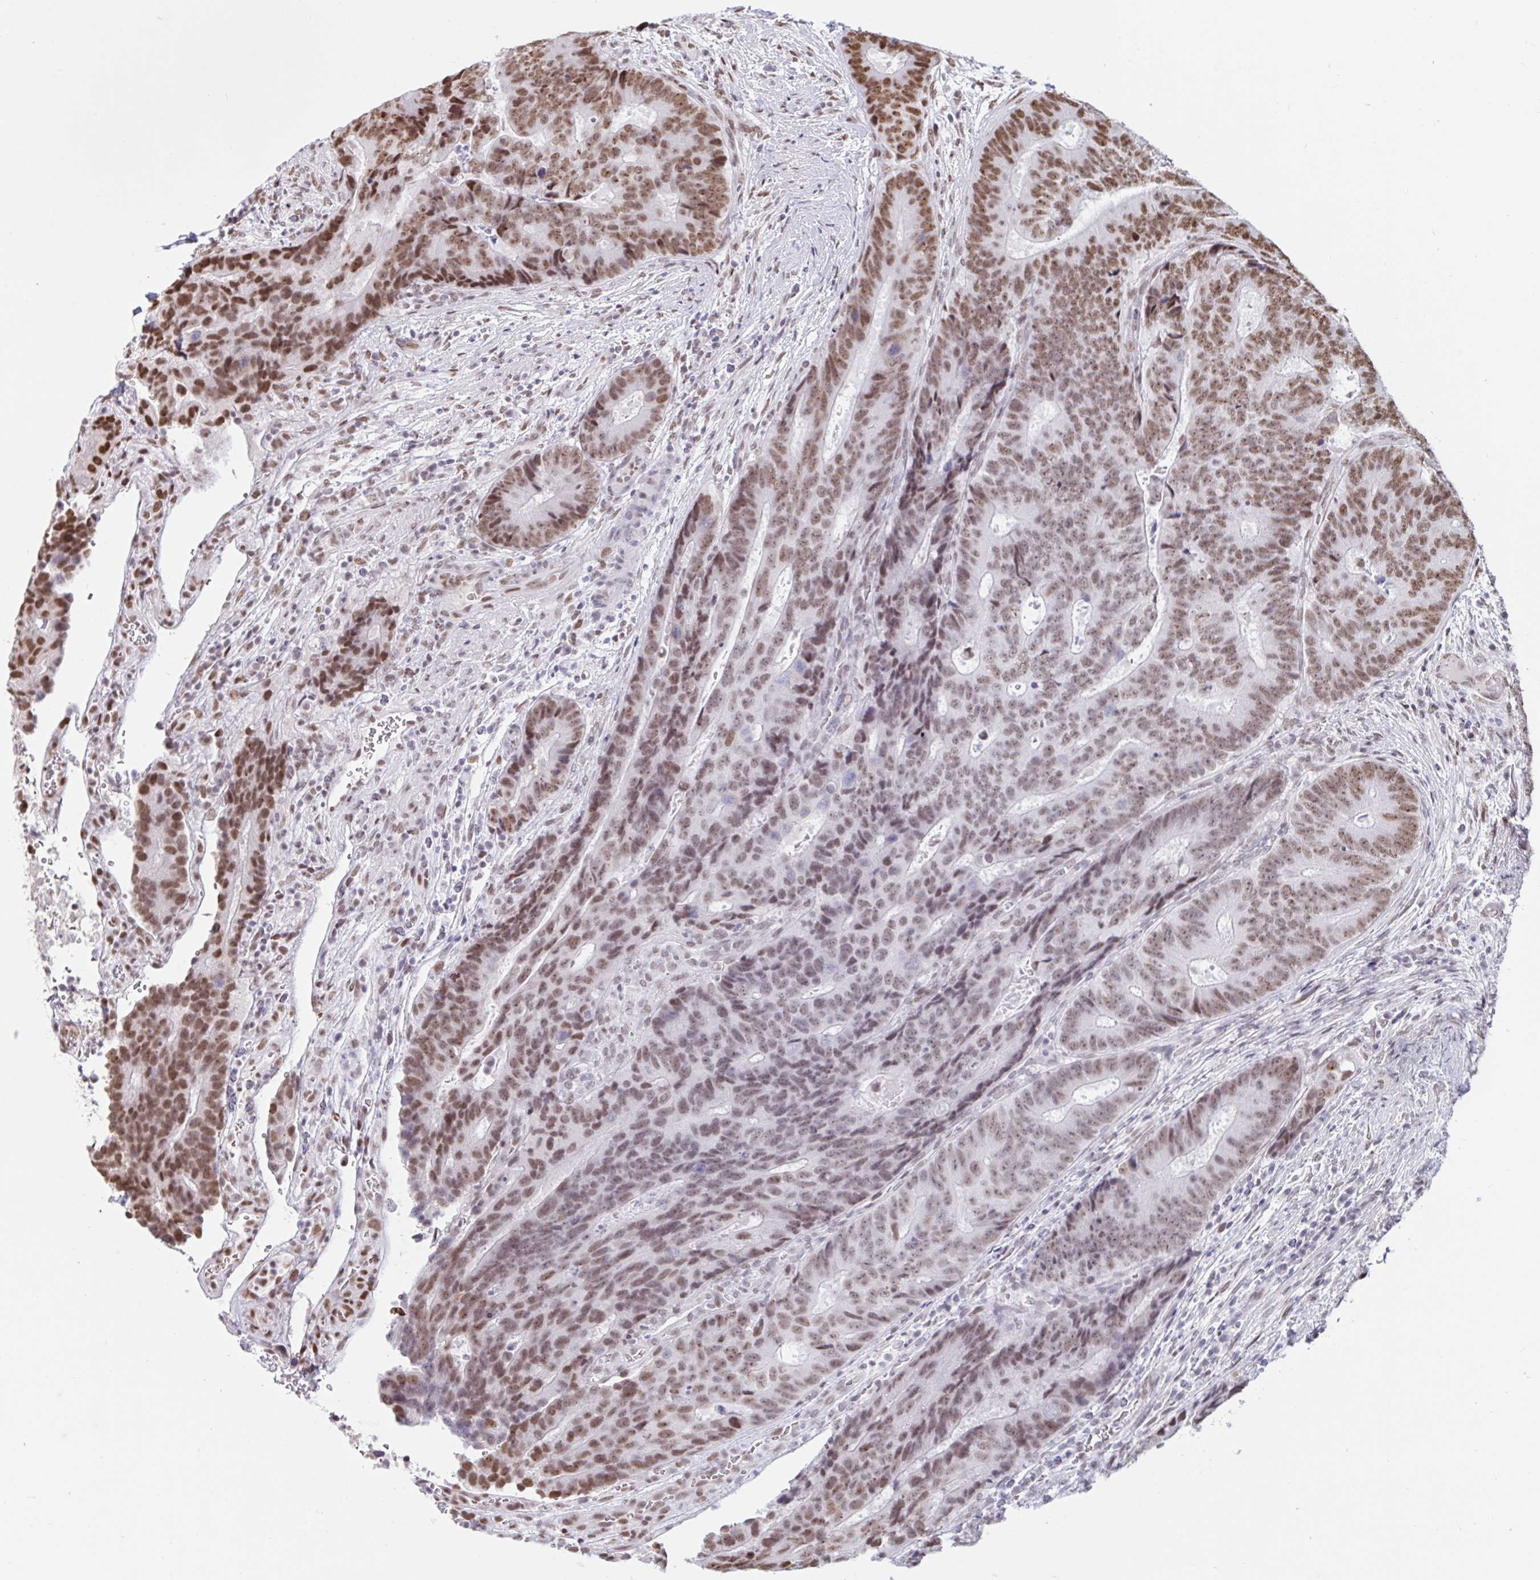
{"staining": {"intensity": "moderate", "quantity": ">75%", "location": "nuclear"}, "tissue": "colorectal cancer", "cell_type": "Tumor cells", "image_type": "cancer", "snomed": [{"axis": "morphology", "description": "Adenocarcinoma, NOS"}, {"axis": "topography", "description": "Colon"}], "caption": "Colorectal adenocarcinoma stained with immunohistochemistry demonstrates moderate nuclear positivity in approximately >75% of tumor cells.", "gene": "CBFA2T2", "patient": {"sex": "female", "age": 48}}